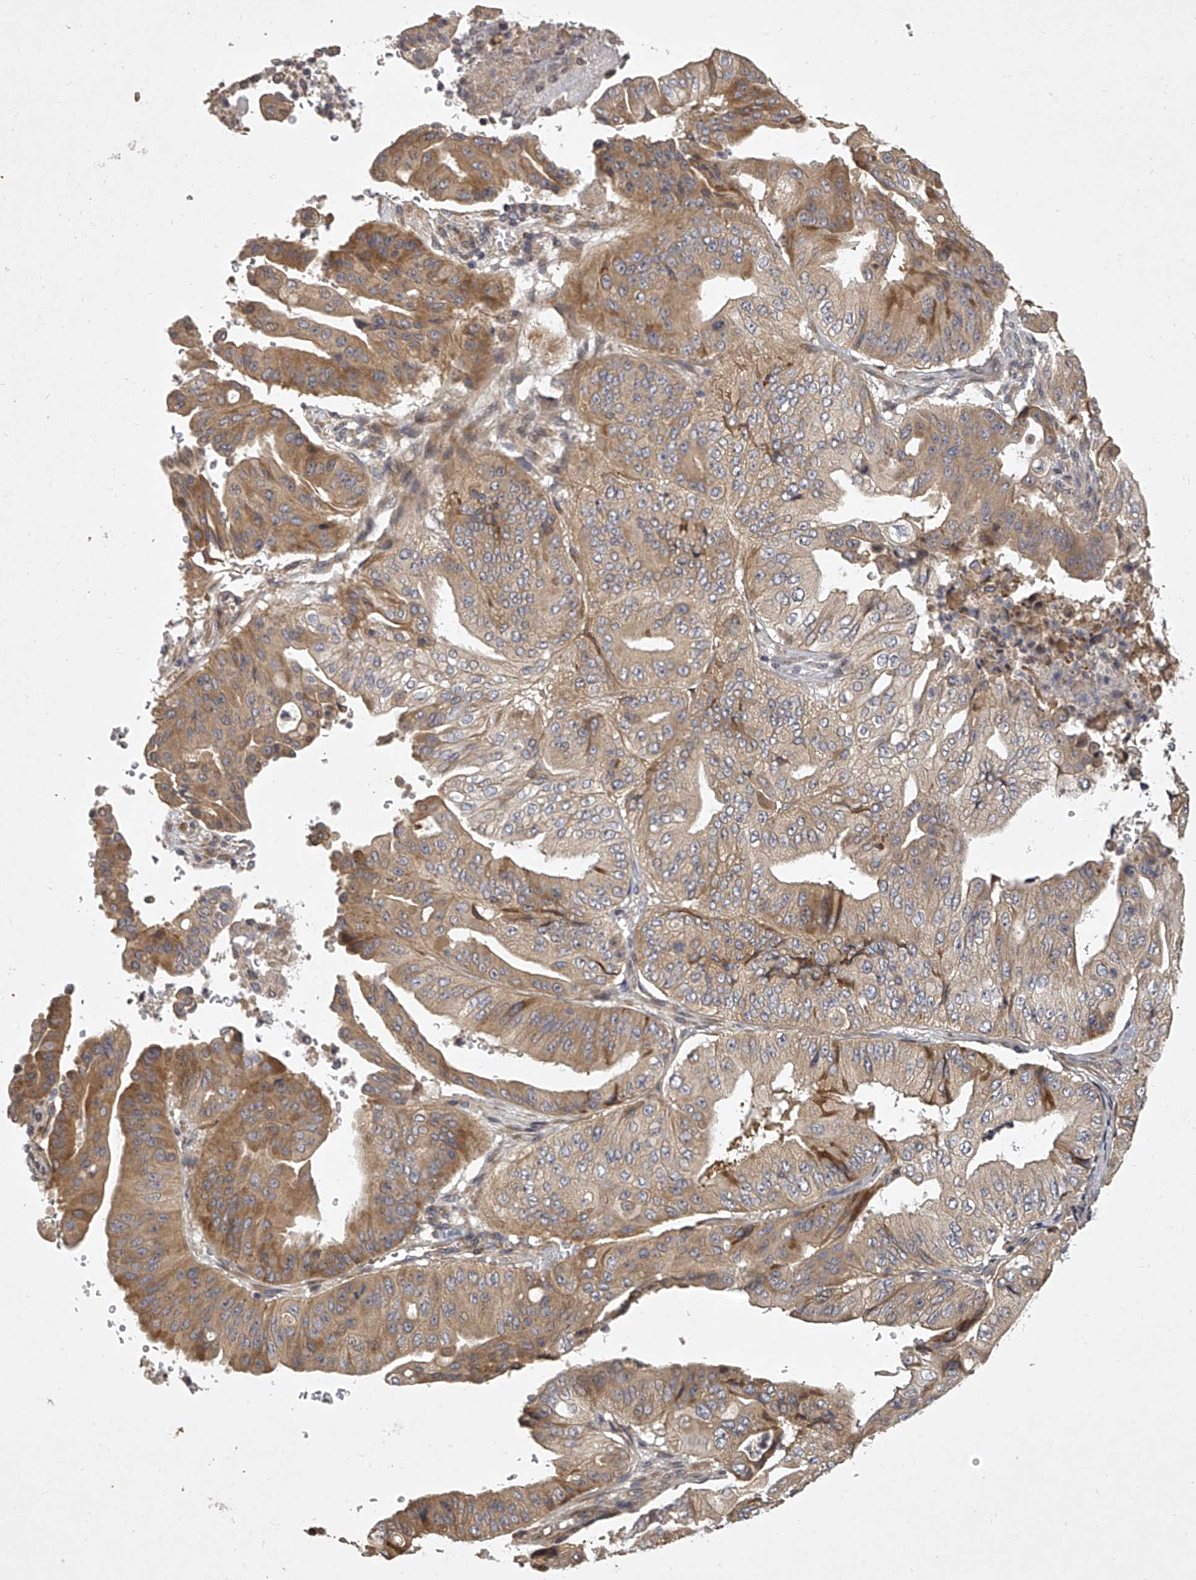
{"staining": {"intensity": "moderate", "quantity": ">75%", "location": "cytoplasmic/membranous"}, "tissue": "pancreatic cancer", "cell_type": "Tumor cells", "image_type": "cancer", "snomed": [{"axis": "morphology", "description": "Adenocarcinoma, NOS"}, {"axis": "topography", "description": "Pancreas"}], "caption": "Immunohistochemical staining of pancreatic cancer (adenocarcinoma) demonstrates medium levels of moderate cytoplasmic/membranous protein expression in approximately >75% of tumor cells.", "gene": "DOCK9", "patient": {"sex": "female", "age": 77}}